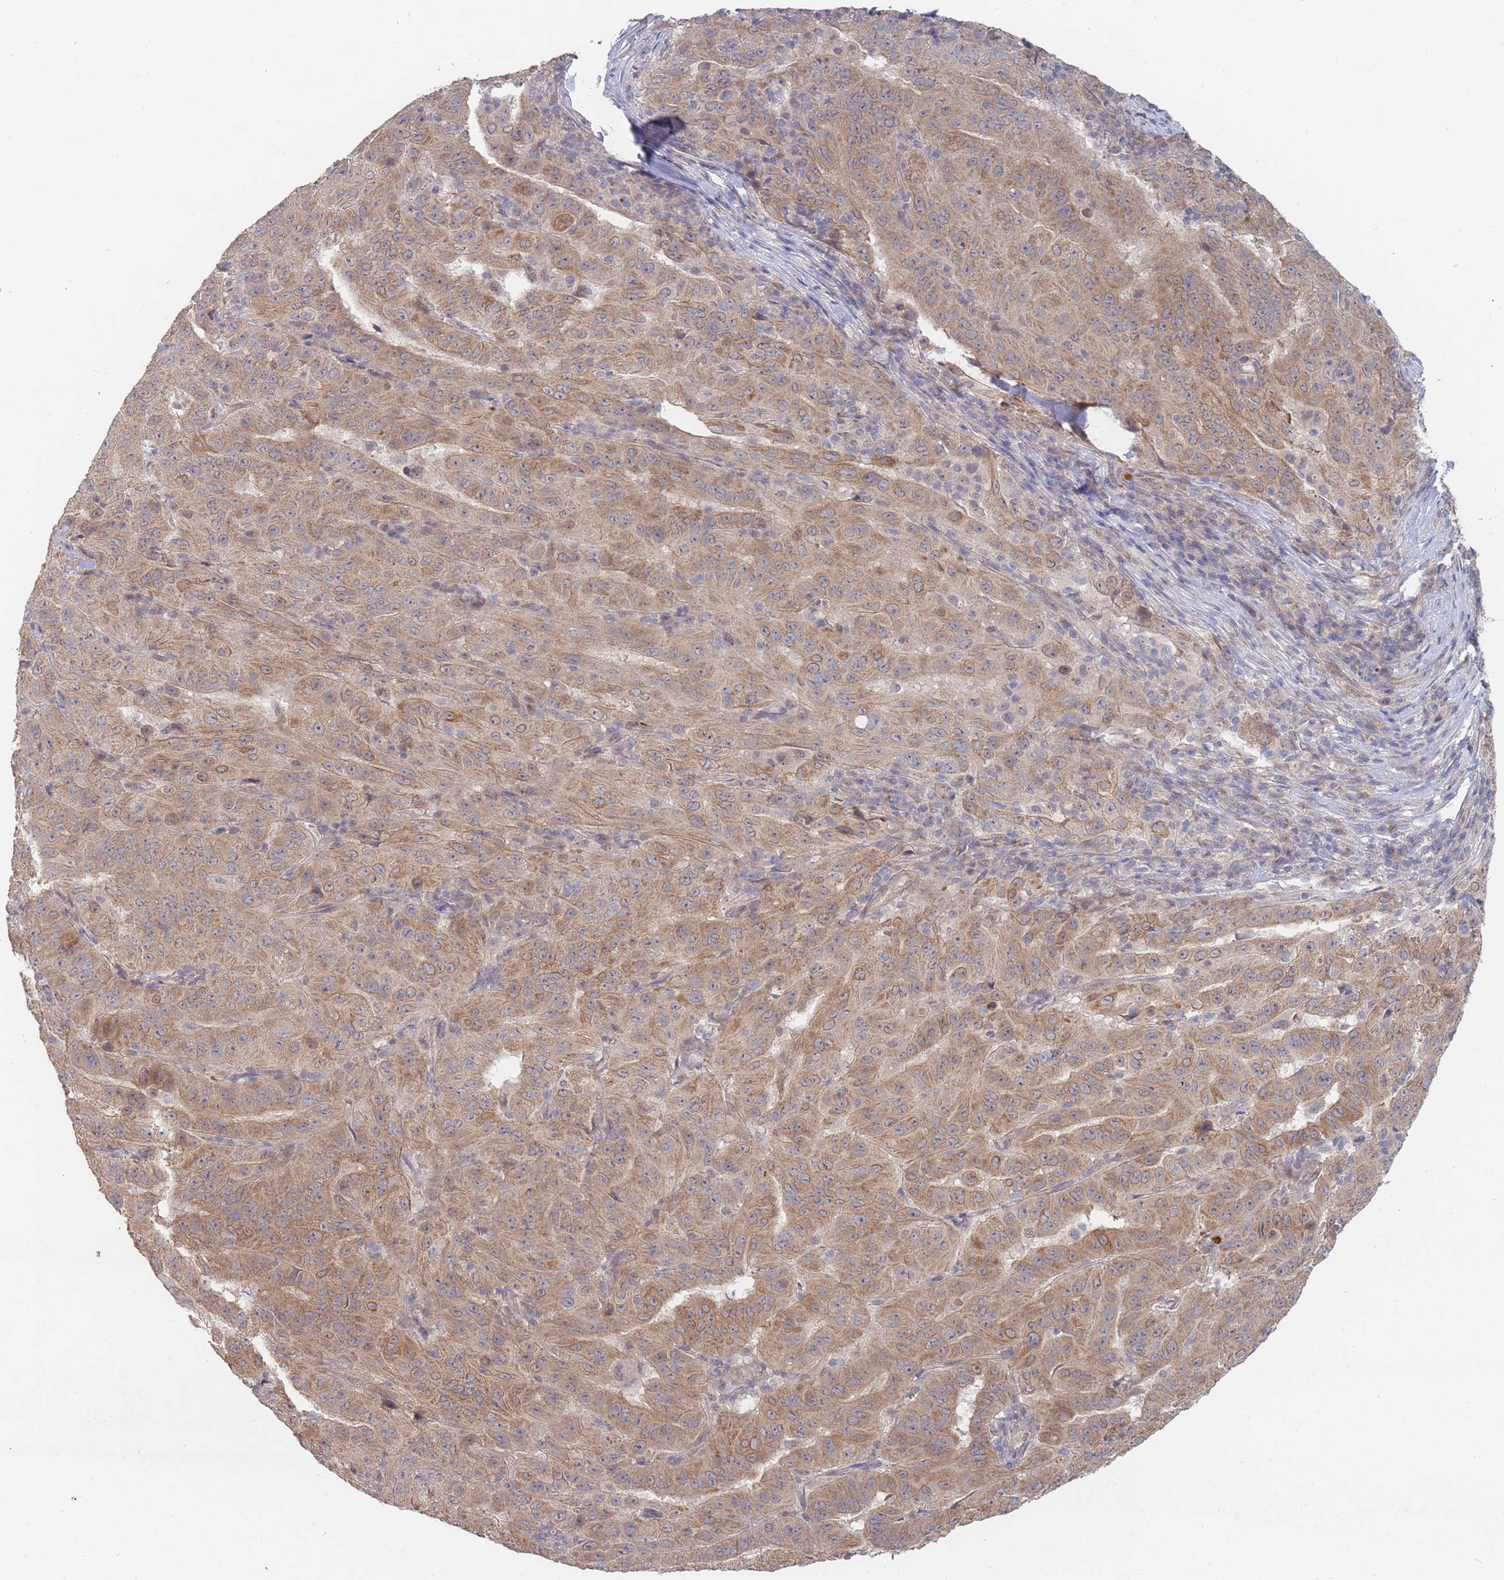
{"staining": {"intensity": "moderate", "quantity": ">75%", "location": "cytoplasmic/membranous"}, "tissue": "pancreatic cancer", "cell_type": "Tumor cells", "image_type": "cancer", "snomed": [{"axis": "morphology", "description": "Adenocarcinoma, NOS"}, {"axis": "topography", "description": "Pancreas"}], "caption": "The histopathology image demonstrates staining of pancreatic adenocarcinoma, revealing moderate cytoplasmic/membranous protein staining (brown color) within tumor cells.", "gene": "SLC35F5", "patient": {"sex": "male", "age": 63}}